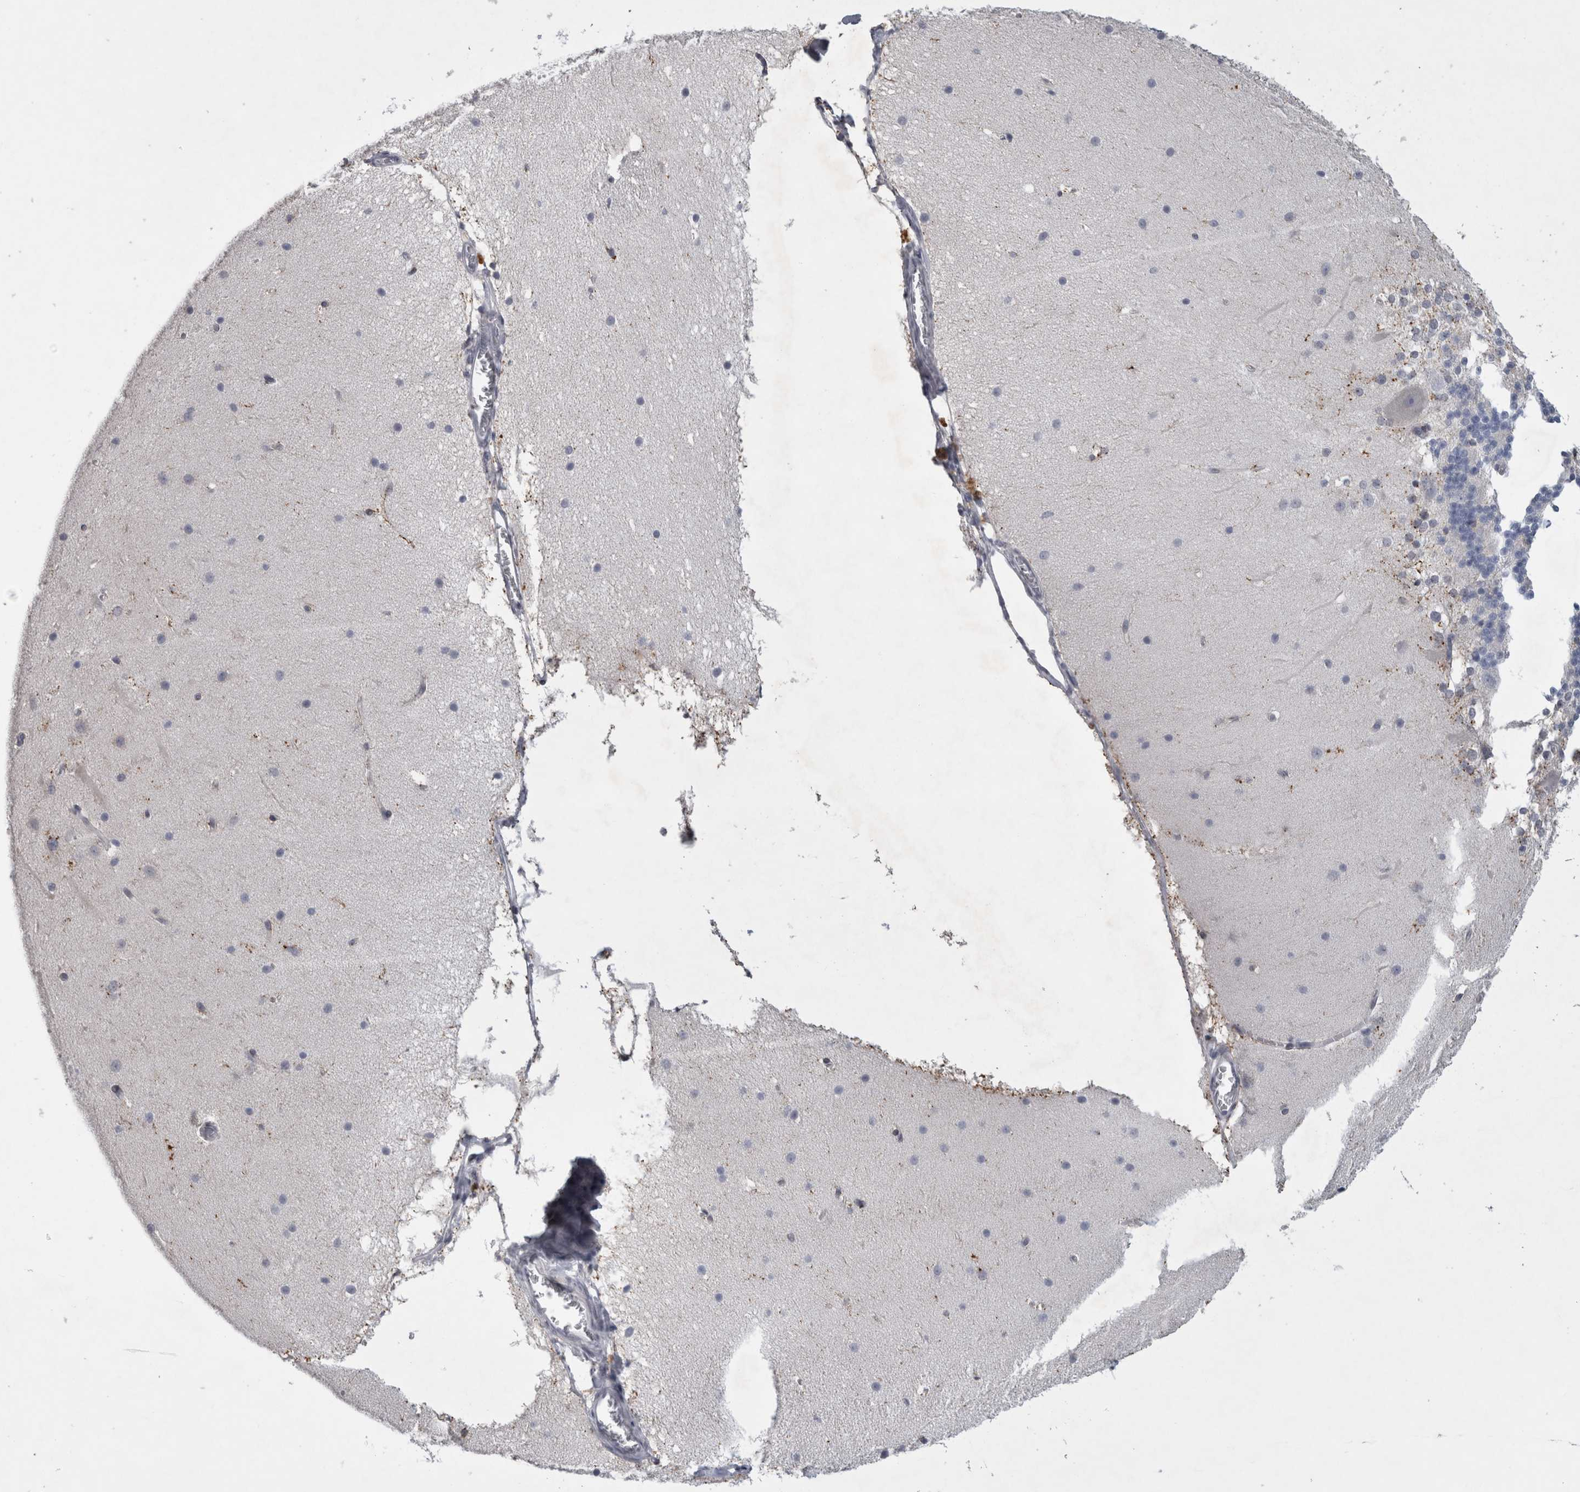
{"staining": {"intensity": "negative", "quantity": "none", "location": "none"}, "tissue": "cerebellum", "cell_type": "Cells in granular layer", "image_type": "normal", "snomed": [{"axis": "morphology", "description": "Normal tissue, NOS"}, {"axis": "topography", "description": "Cerebellum"}], "caption": "A histopathology image of cerebellum stained for a protein demonstrates no brown staining in cells in granular layer. (DAB (3,3'-diaminobenzidine) immunohistochemistry (IHC) visualized using brightfield microscopy, high magnification).", "gene": "KIF18B", "patient": {"sex": "female", "age": 19}}